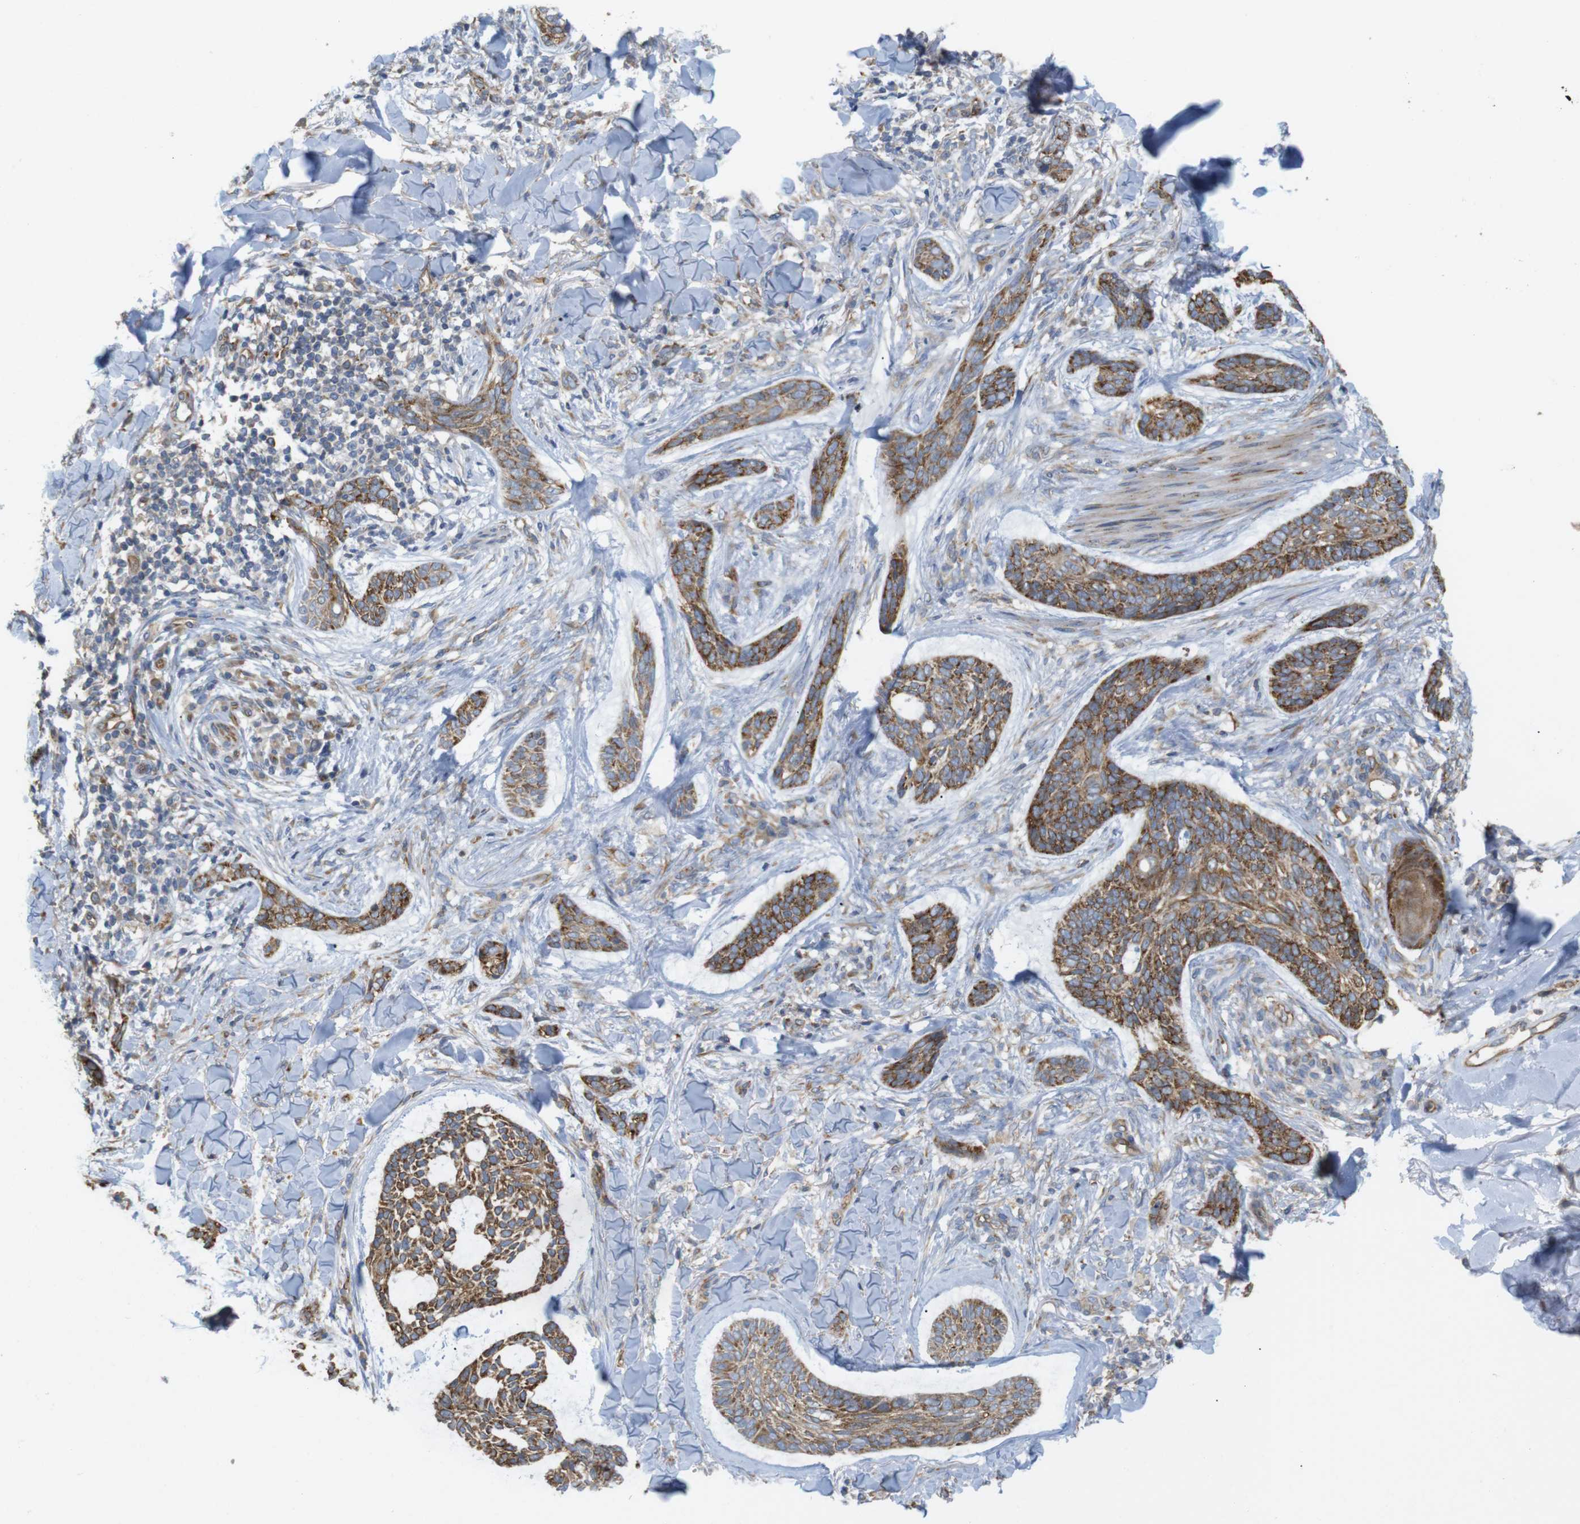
{"staining": {"intensity": "moderate", "quantity": ">75%", "location": "cytoplasmic/membranous"}, "tissue": "skin cancer", "cell_type": "Tumor cells", "image_type": "cancer", "snomed": [{"axis": "morphology", "description": "Basal cell carcinoma"}, {"axis": "topography", "description": "Skin"}], "caption": "Immunohistochemistry (IHC) of human skin cancer (basal cell carcinoma) reveals medium levels of moderate cytoplasmic/membranous expression in about >75% of tumor cells.", "gene": "PCNX2", "patient": {"sex": "male", "age": 43}}